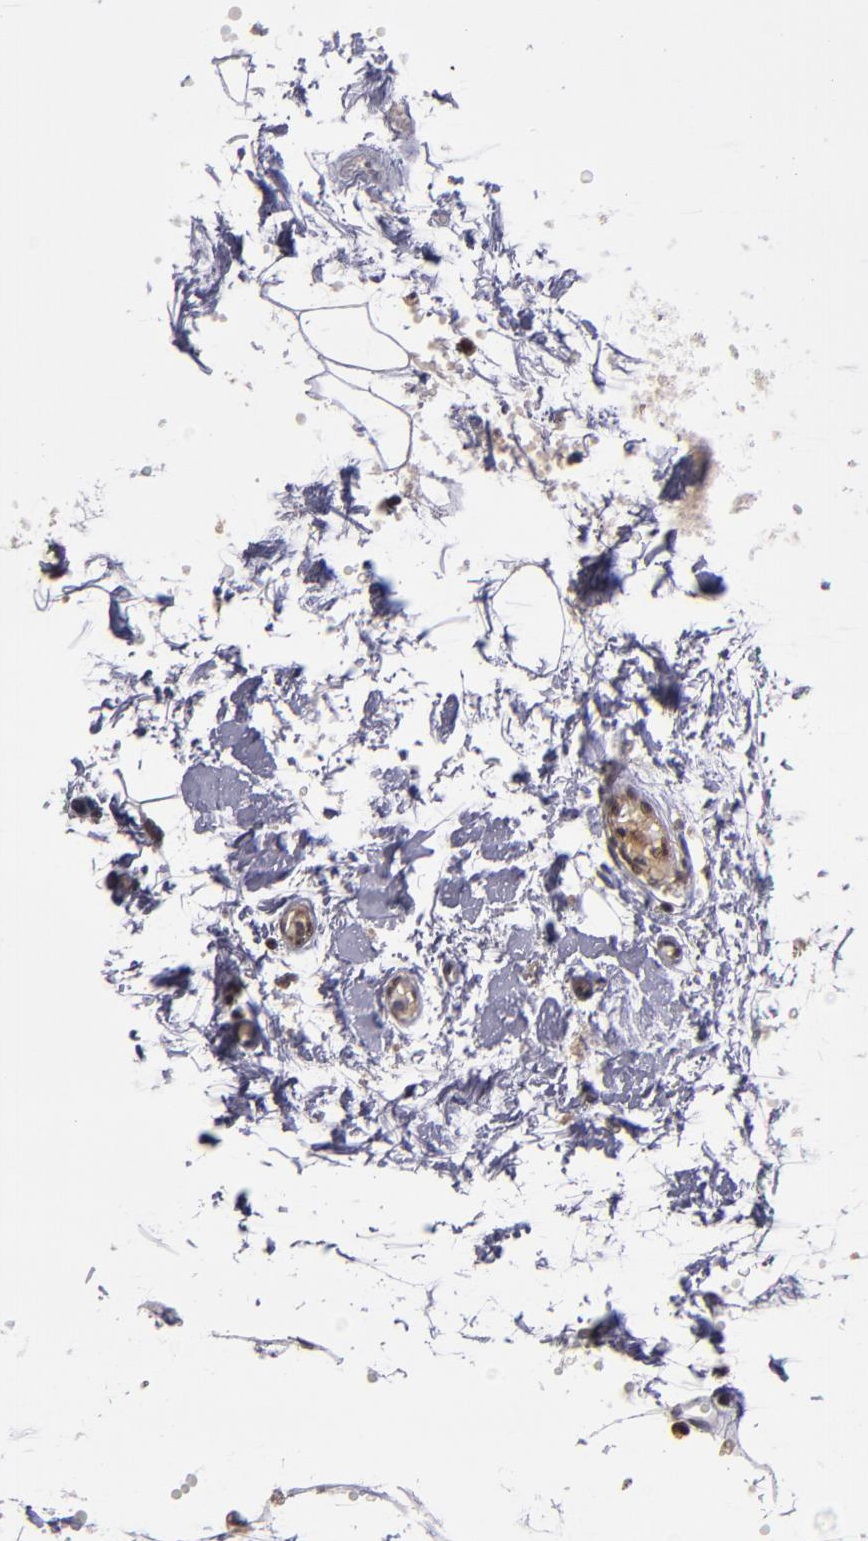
{"staining": {"intensity": "strong", "quantity": ">75%", "location": "cytoplasmic/membranous,nuclear"}, "tissue": "parathyroid gland", "cell_type": "Glandular cells", "image_type": "normal", "snomed": [{"axis": "morphology", "description": "Normal tissue, NOS"}, {"axis": "topography", "description": "Parathyroid gland"}], "caption": "This is a histology image of IHC staining of normal parathyroid gland, which shows strong staining in the cytoplasmic/membranous,nuclear of glandular cells.", "gene": "EP300", "patient": {"sex": "female", "age": 58}}